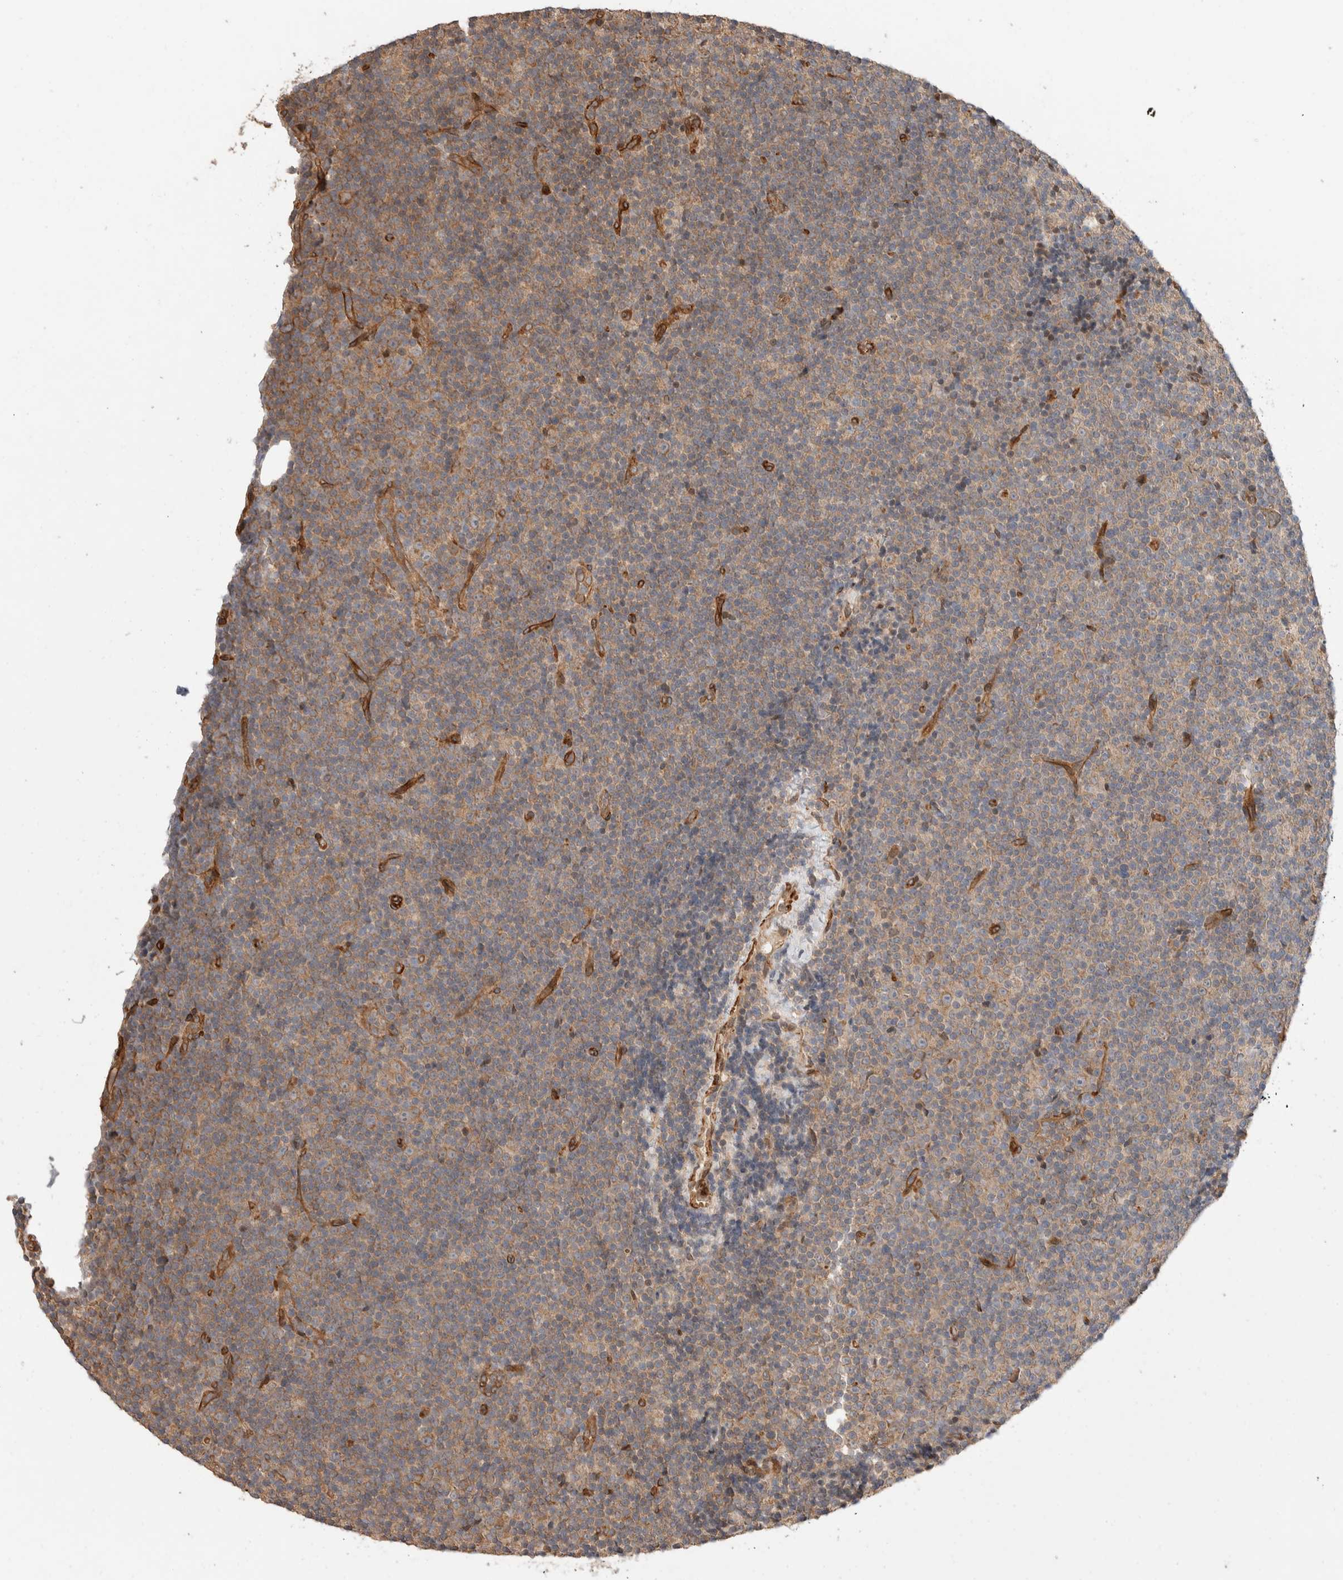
{"staining": {"intensity": "moderate", "quantity": "25%-75%", "location": "cytoplasmic/membranous"}, "tissue": "lymphoma", "cell_type": "Tumor cells", "image_type": "cancer", "snomed": [{"axis": "morphology", "description": "Malignant lymphoma, non-Hodgkin's type, Low grade"}, {"axis": "topography", "description": "Lymph node"}], "caption": "DAB (3,3'-diaminobenzidine) immunohistochemical staining of human malignant lymphoma, non-Hodgkin's type (low-grade) reveals moderate cytoplasmic/membranous protein positivity in about 25%-75% of tumor cells. (IHC, brightfield microscopy, high magnification).", "gene": "ERC1", "patient": {"sex": "female", "age": 67}}